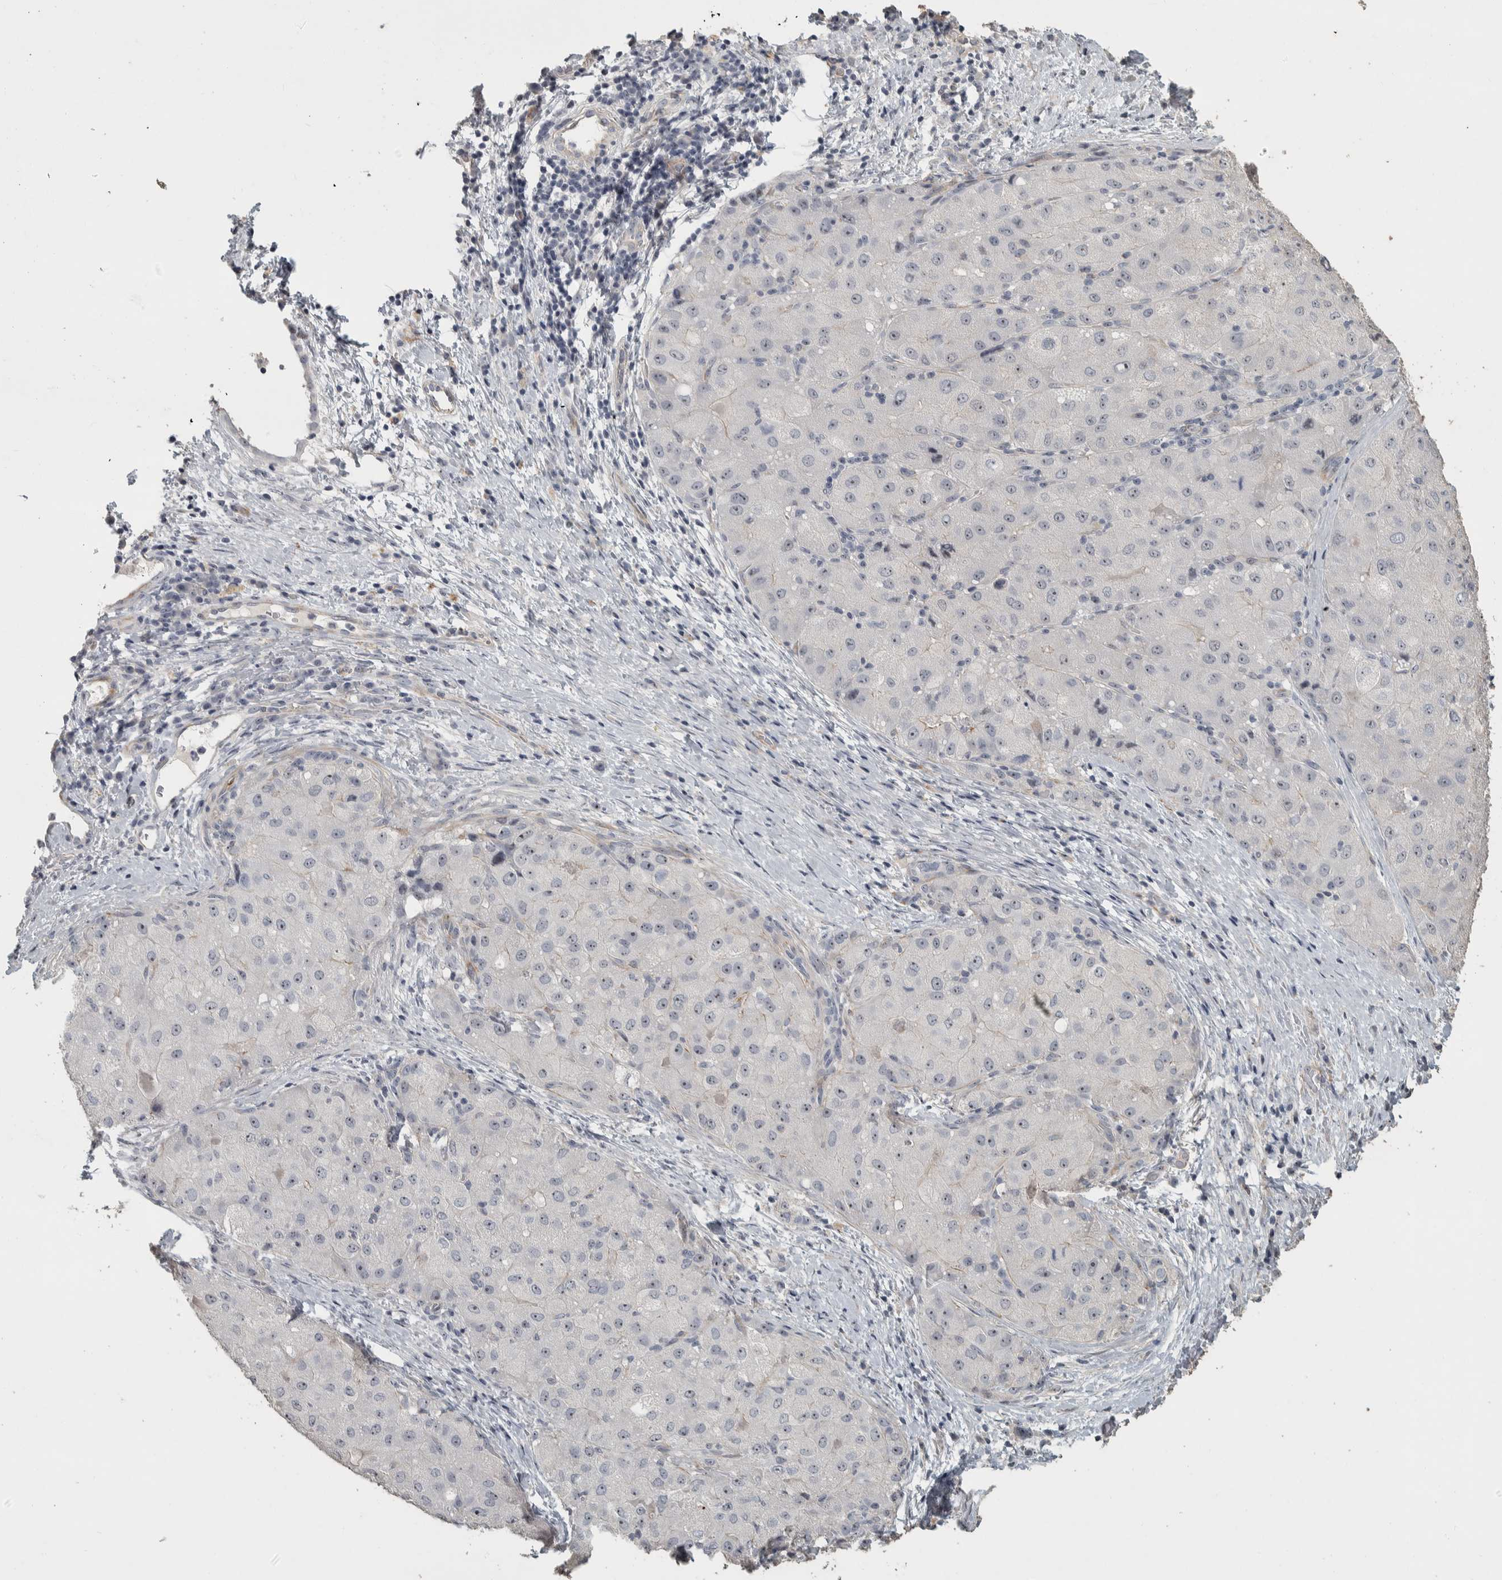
{"staining": {"intensity": "weak", "quantity": "<25%", "location": "nuclear"}, "tissue": "liver cancer", "cell_type": "Tumor cells", "image_type": "cancer", "snomed": [{"axis": "morphology", "description": "Carcinoma, Hepatocellular, NOS"}, {"axis": "topography", "description": "Liver"}], "caption": "An immunohistochemistry histopathology image of hepatocellular carcinoma (liver) is shown. There is no staining in tumor cells of hepatocellular carcinoma (liver).", "gene": "DCAF10", "patient": {"sex": "male", "age": 80}}